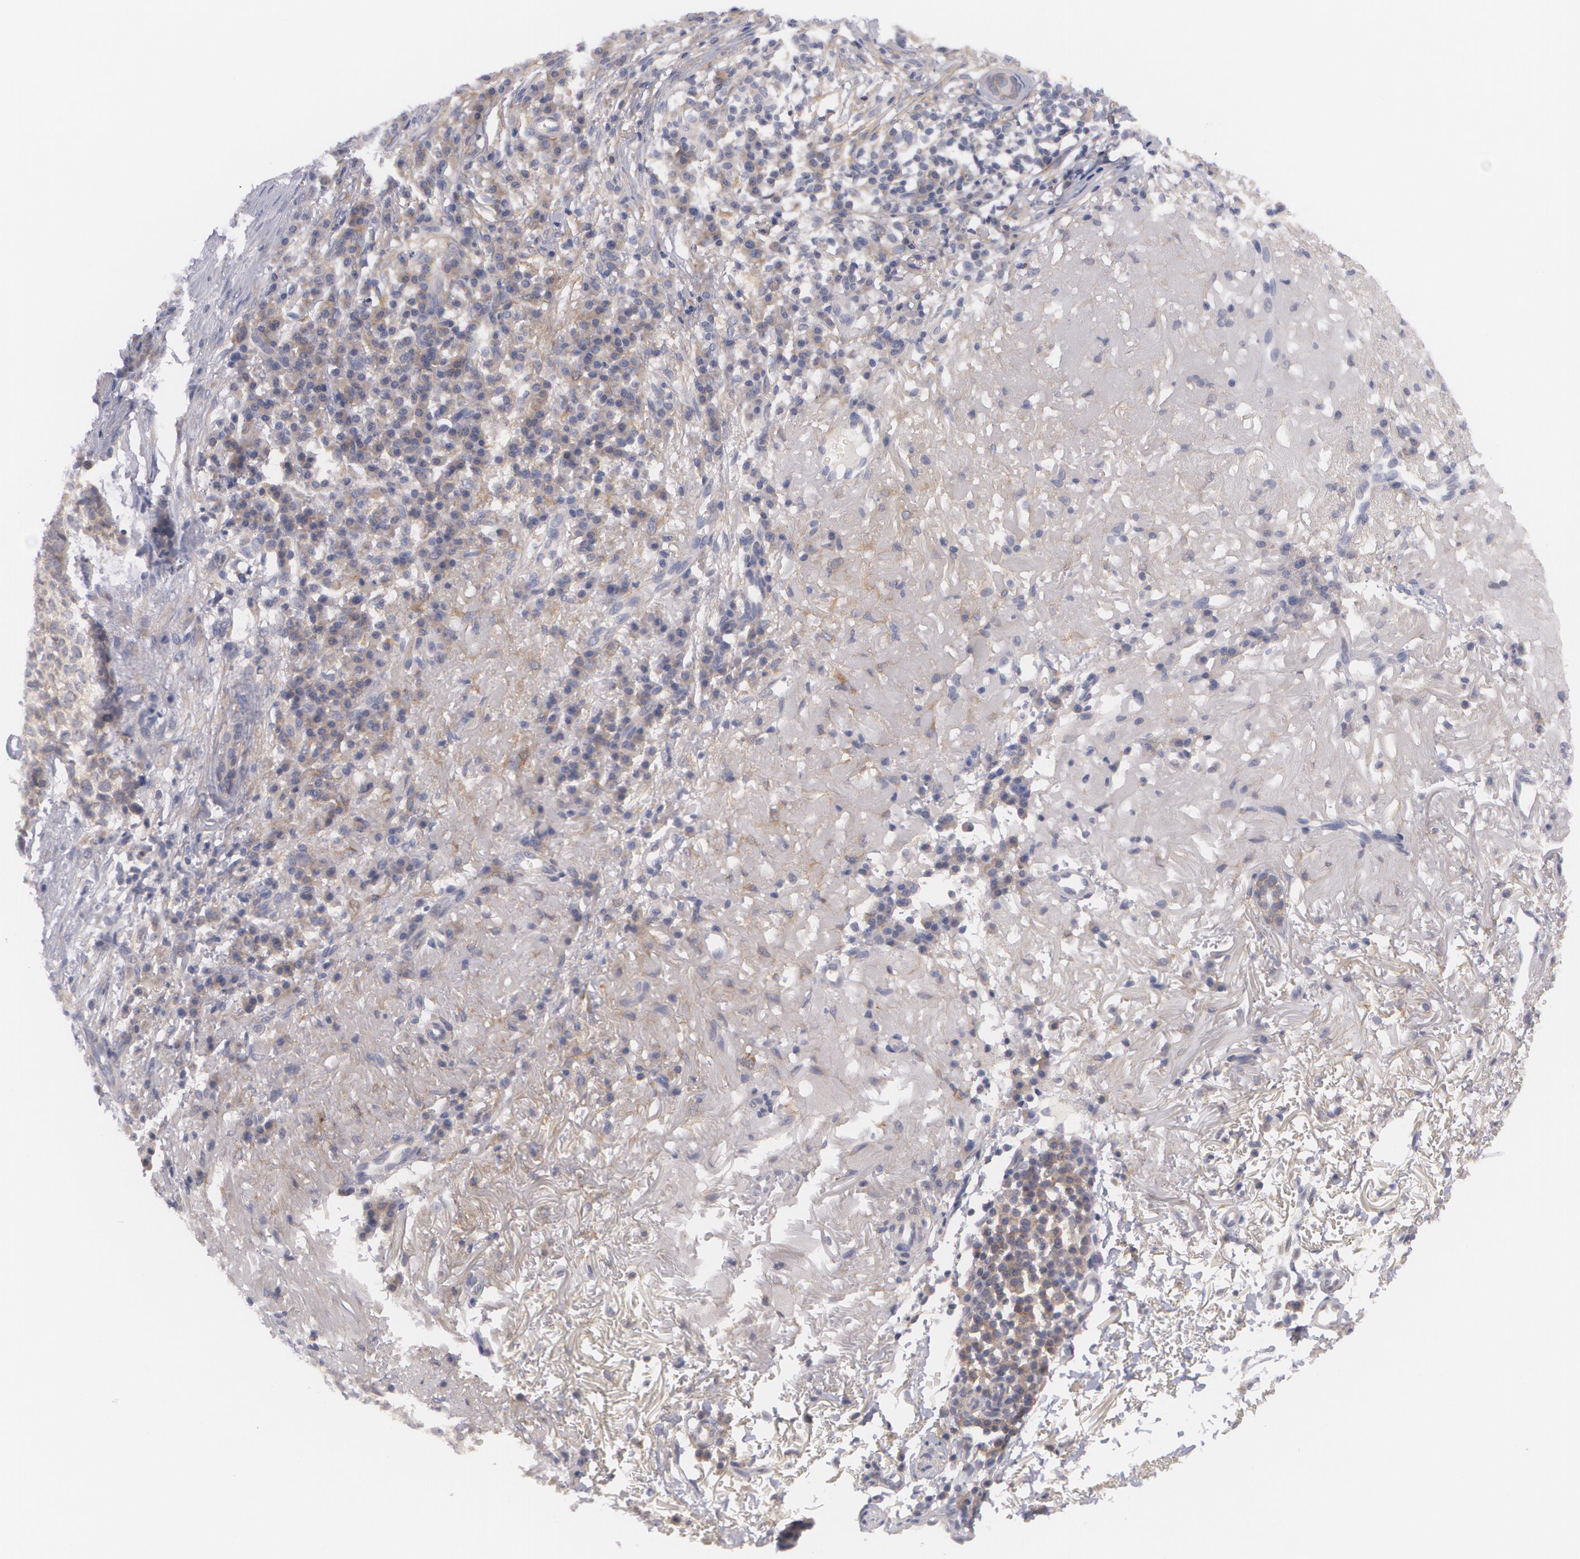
{"staining": {"intensity": "weak", "quantity": "25%-75%", "location": "cytoplasmic/membranous"}, "tissue": "skin cancer", "cell_type": "Tumor cells", "image_type": "cancer", "snomed": [{"axis": "morphology", "description": "Basal cell carcinoma"}, {"axis": "topography", "description": "Skin"}], "caption": "Immunohistochemistry image of neoplastic tissue: human skin cancer (basal cell carcinoma) stained using IHC exhibits low levels of weak protein expression localized specifically in the cytoplasmic/membranous of tumor cells, appearing as a cytoplasmic/membranous brown color.", "gene": "CASK", "patient": {"sex": "female", "age": 89}}